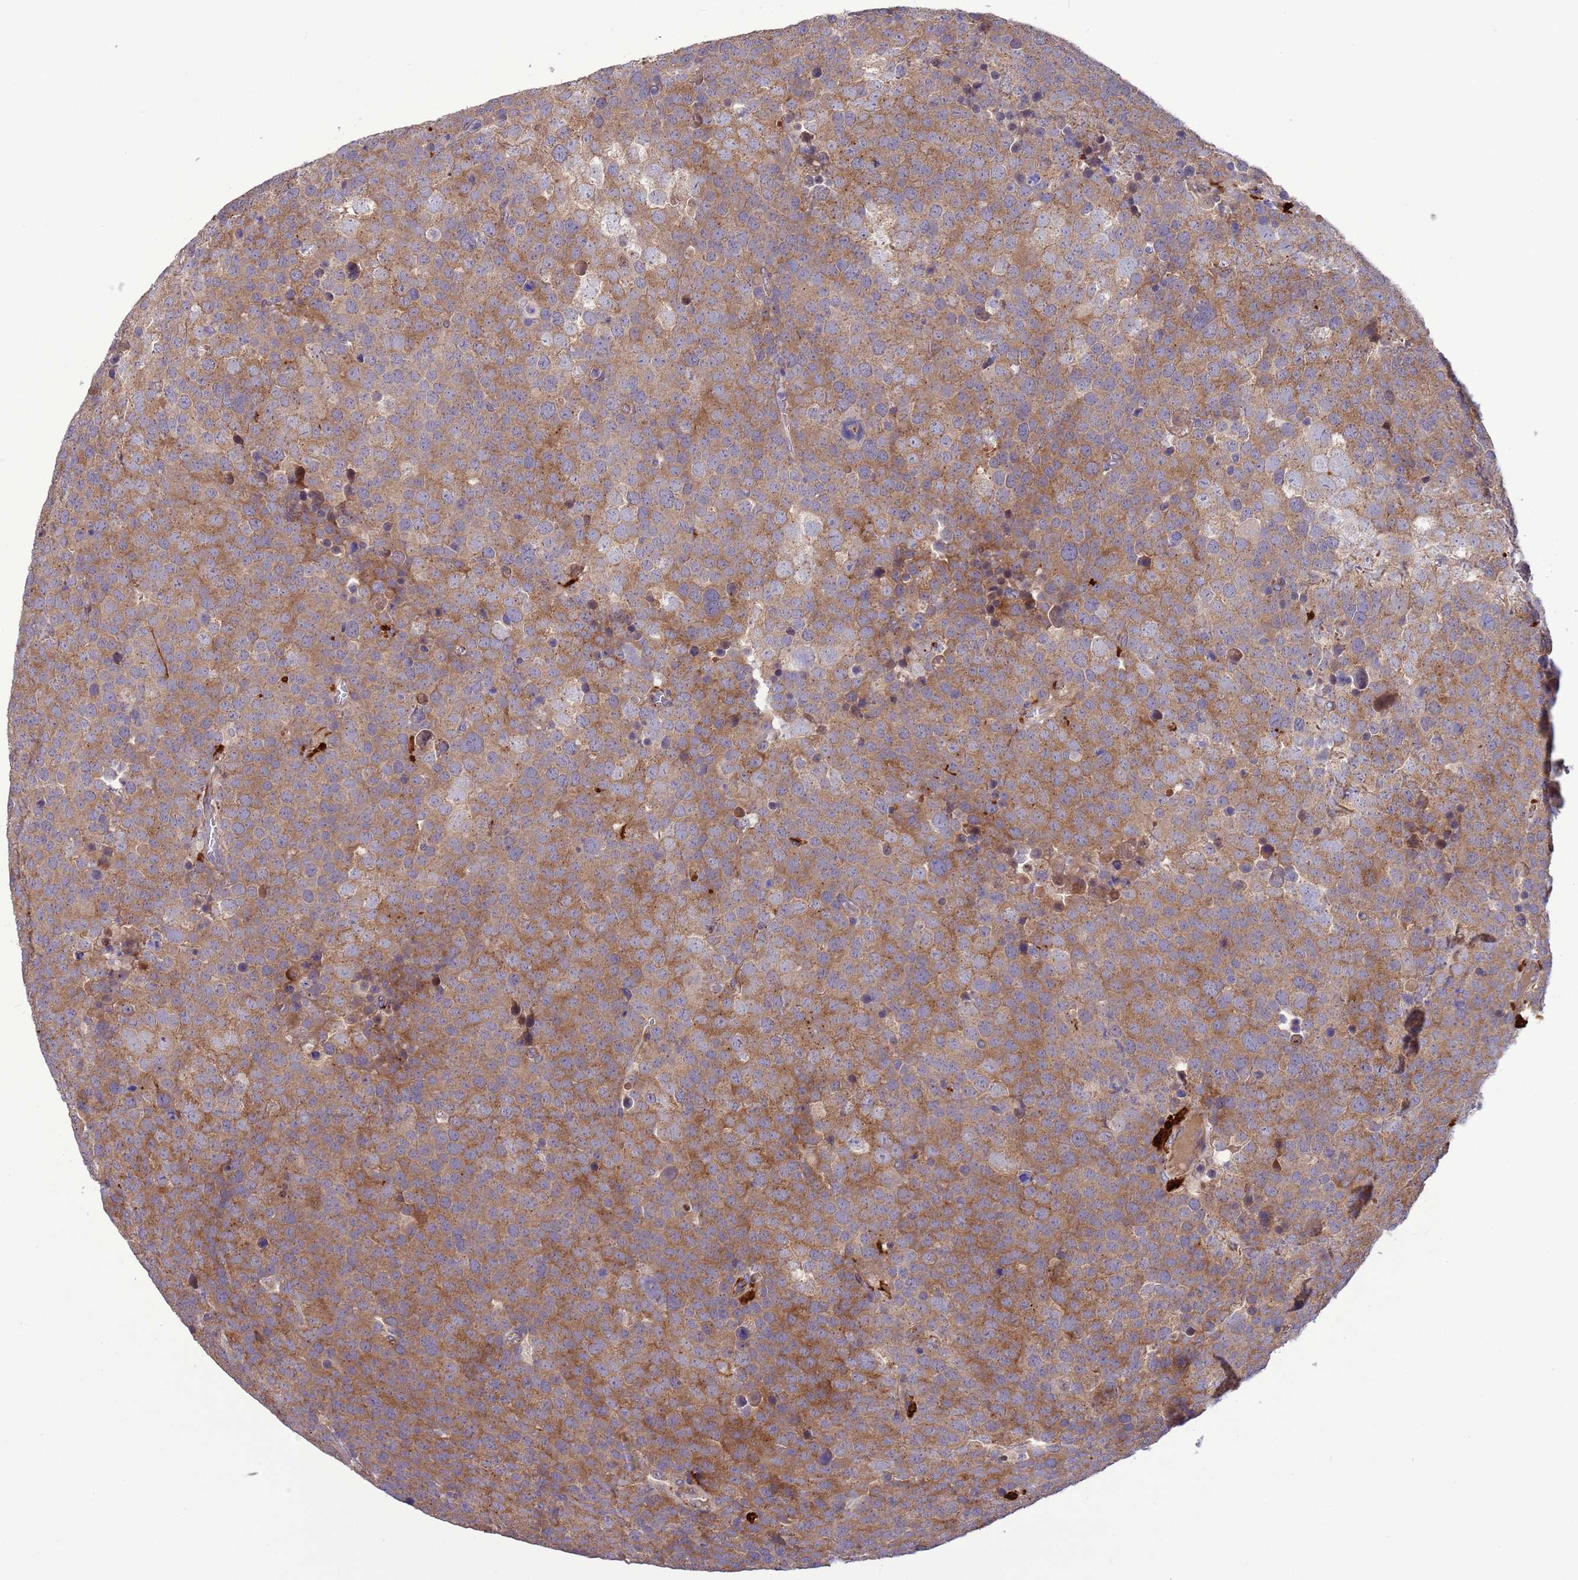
{"staining": {"intensity": "moderate", "quantity": ">75%", "location": "cytoplasmic/membranous"}, "tissue": "testis cancer", "cell_type": "Tumor cells", "image_type": "cancer", "snomed": [{"axis": "morphology", "description": "Seminoma, NOS"}, {"axis": "topography", "description": "Testis"}], "caption": "Immunohistochemistry (IHC) of human seminoma (testis) reveals medium levels of moderate cytoplasmic/membranous positivity in about >75% of tumor cells.", "gene": "GJA10", "patient": {"sex": "male", "age": 71}}